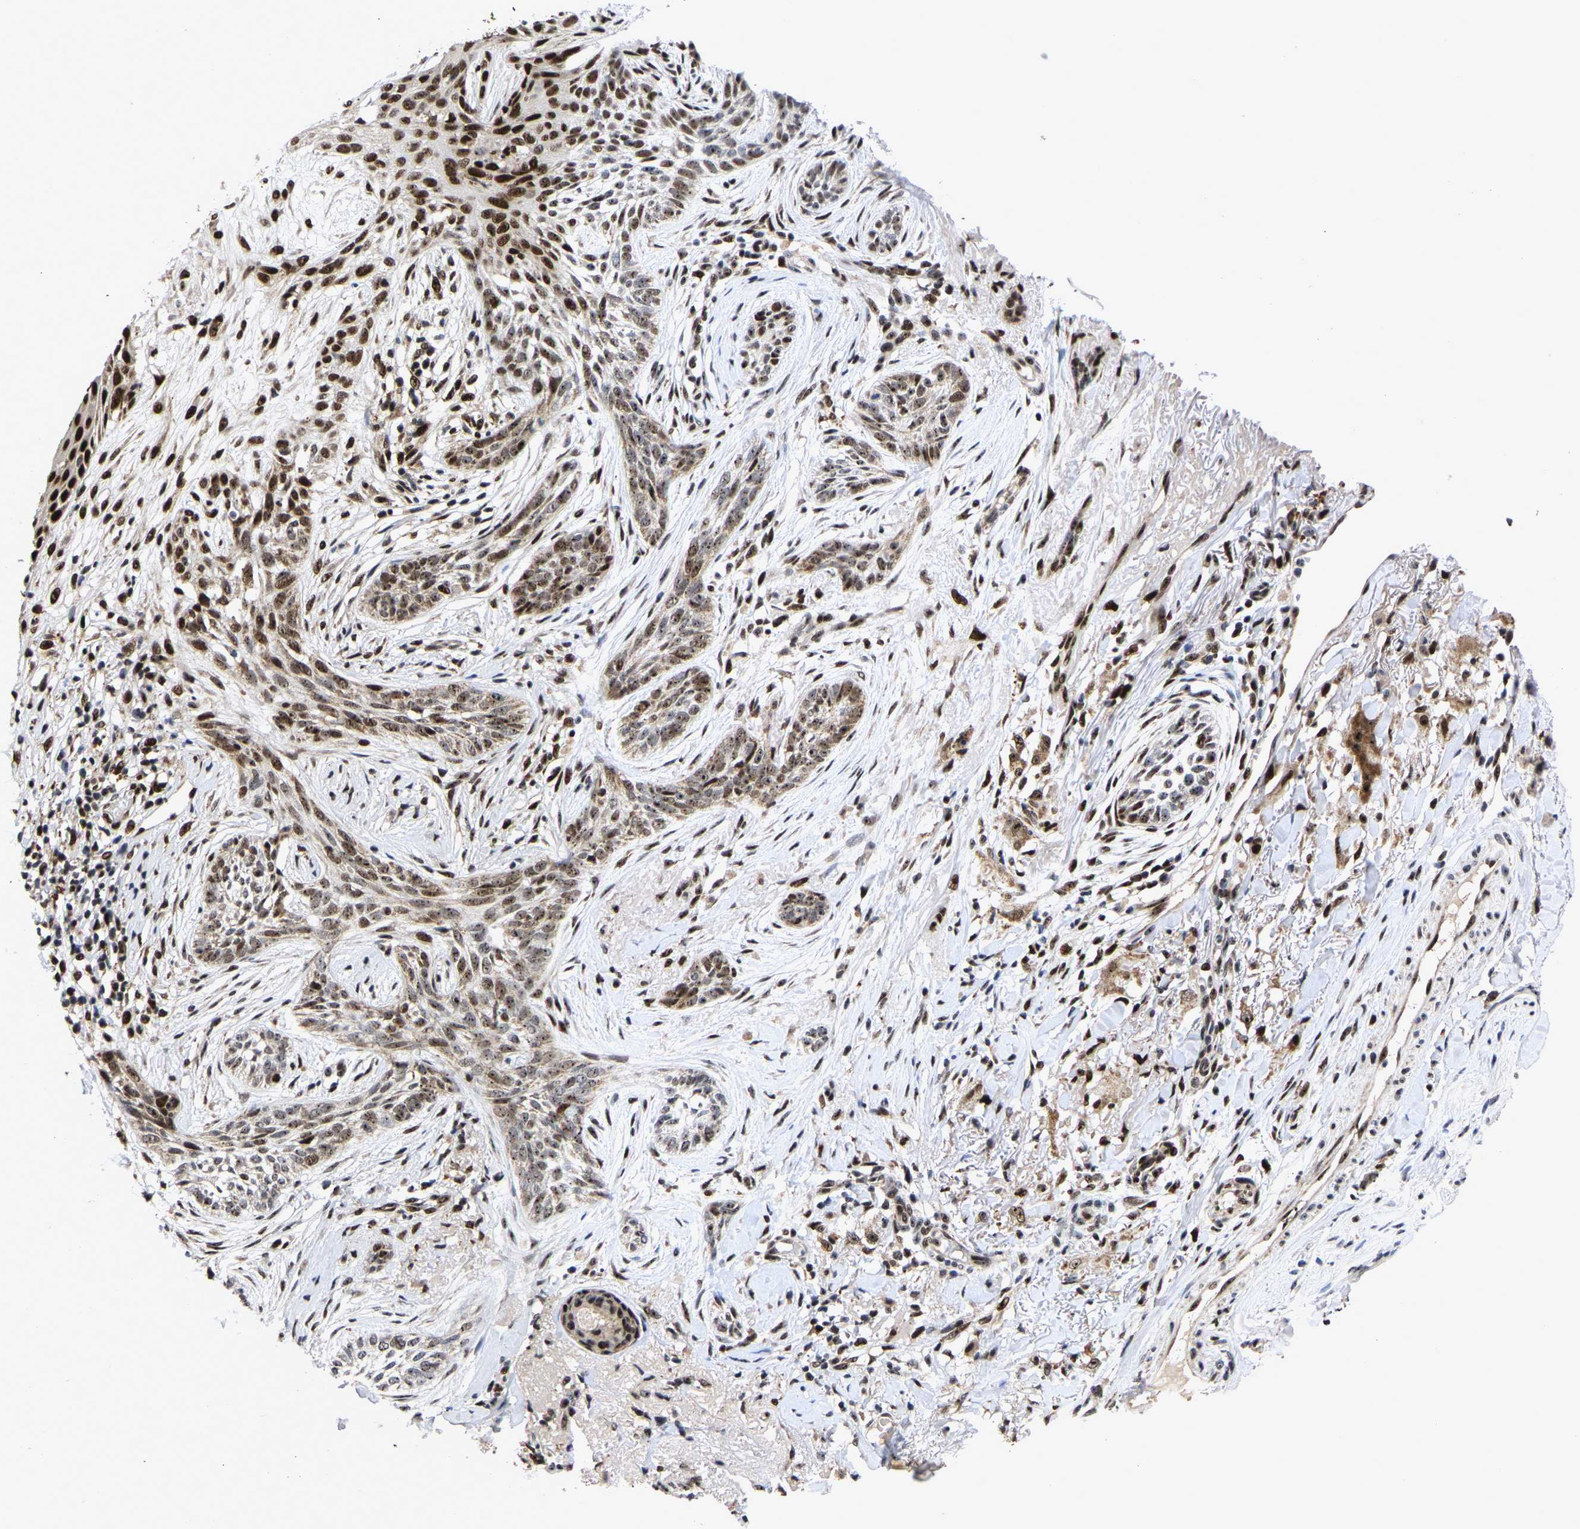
{"staining": {"intensity": "strong", "quantity": ">75%", "location": "cytoplasmic/membranous,nuclear"}, "tissue": "skin cancer", "cell_type": "Tumor cells", "image_type": "cancer", "snomed": [{"axis": "morphology", "description": "Basal cell carcinoma"}, {"axis": "topography", "description": "Skin"}], "caption": "Brown immunohistochemical staining in human basal cell carcinoma (skin) displays strong cytoplasmic/membranous and nuclear staining in about >75% of tumor cells.", "gene": "JUNB", "patient": {"sex": "female", "age": 88}}